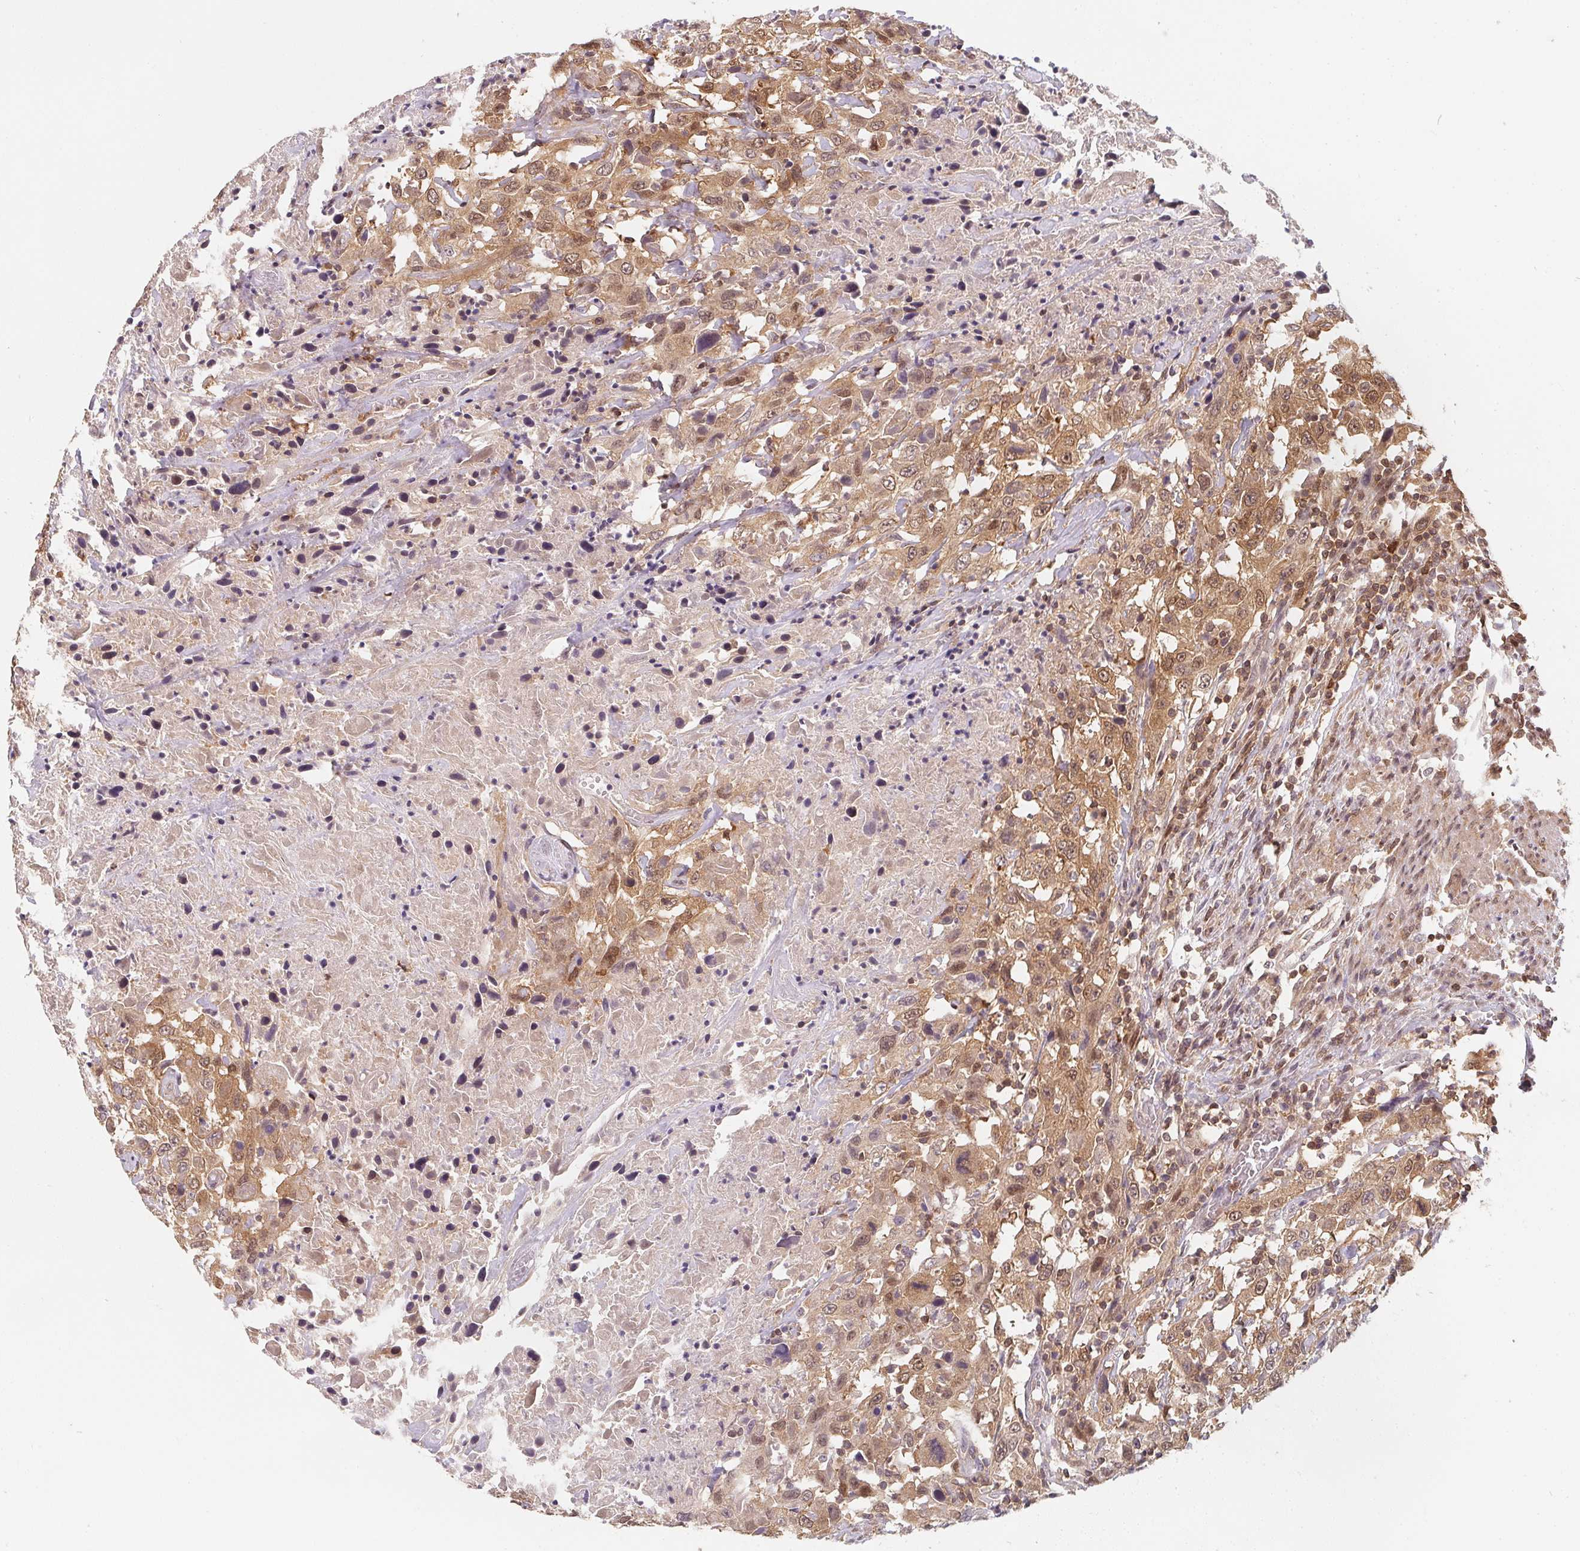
{"staining": {"intensity": "moderate", "quantity": ">75%", "location": "cytoplasmic/membranous,nuclear"}, "tissue": "urothelial cancer", "cell_type": "Tumor cells", "image_type": "cancer", "snomed": [{"axis": "morphology", "description": "Urothelial carcinoma, High grade"}, {"axis": "topography", "description": "Urinary bladder"}], "caption": "Urothelial carcinoma (high-grade) stained with a brown dye reveals moderate cytoplasmic/membranous and nuclear positive positivity in approximately >75% of tumor cells.", "gene": "ANKRD13A", "patient": {"sex": "male", "age": 61}}